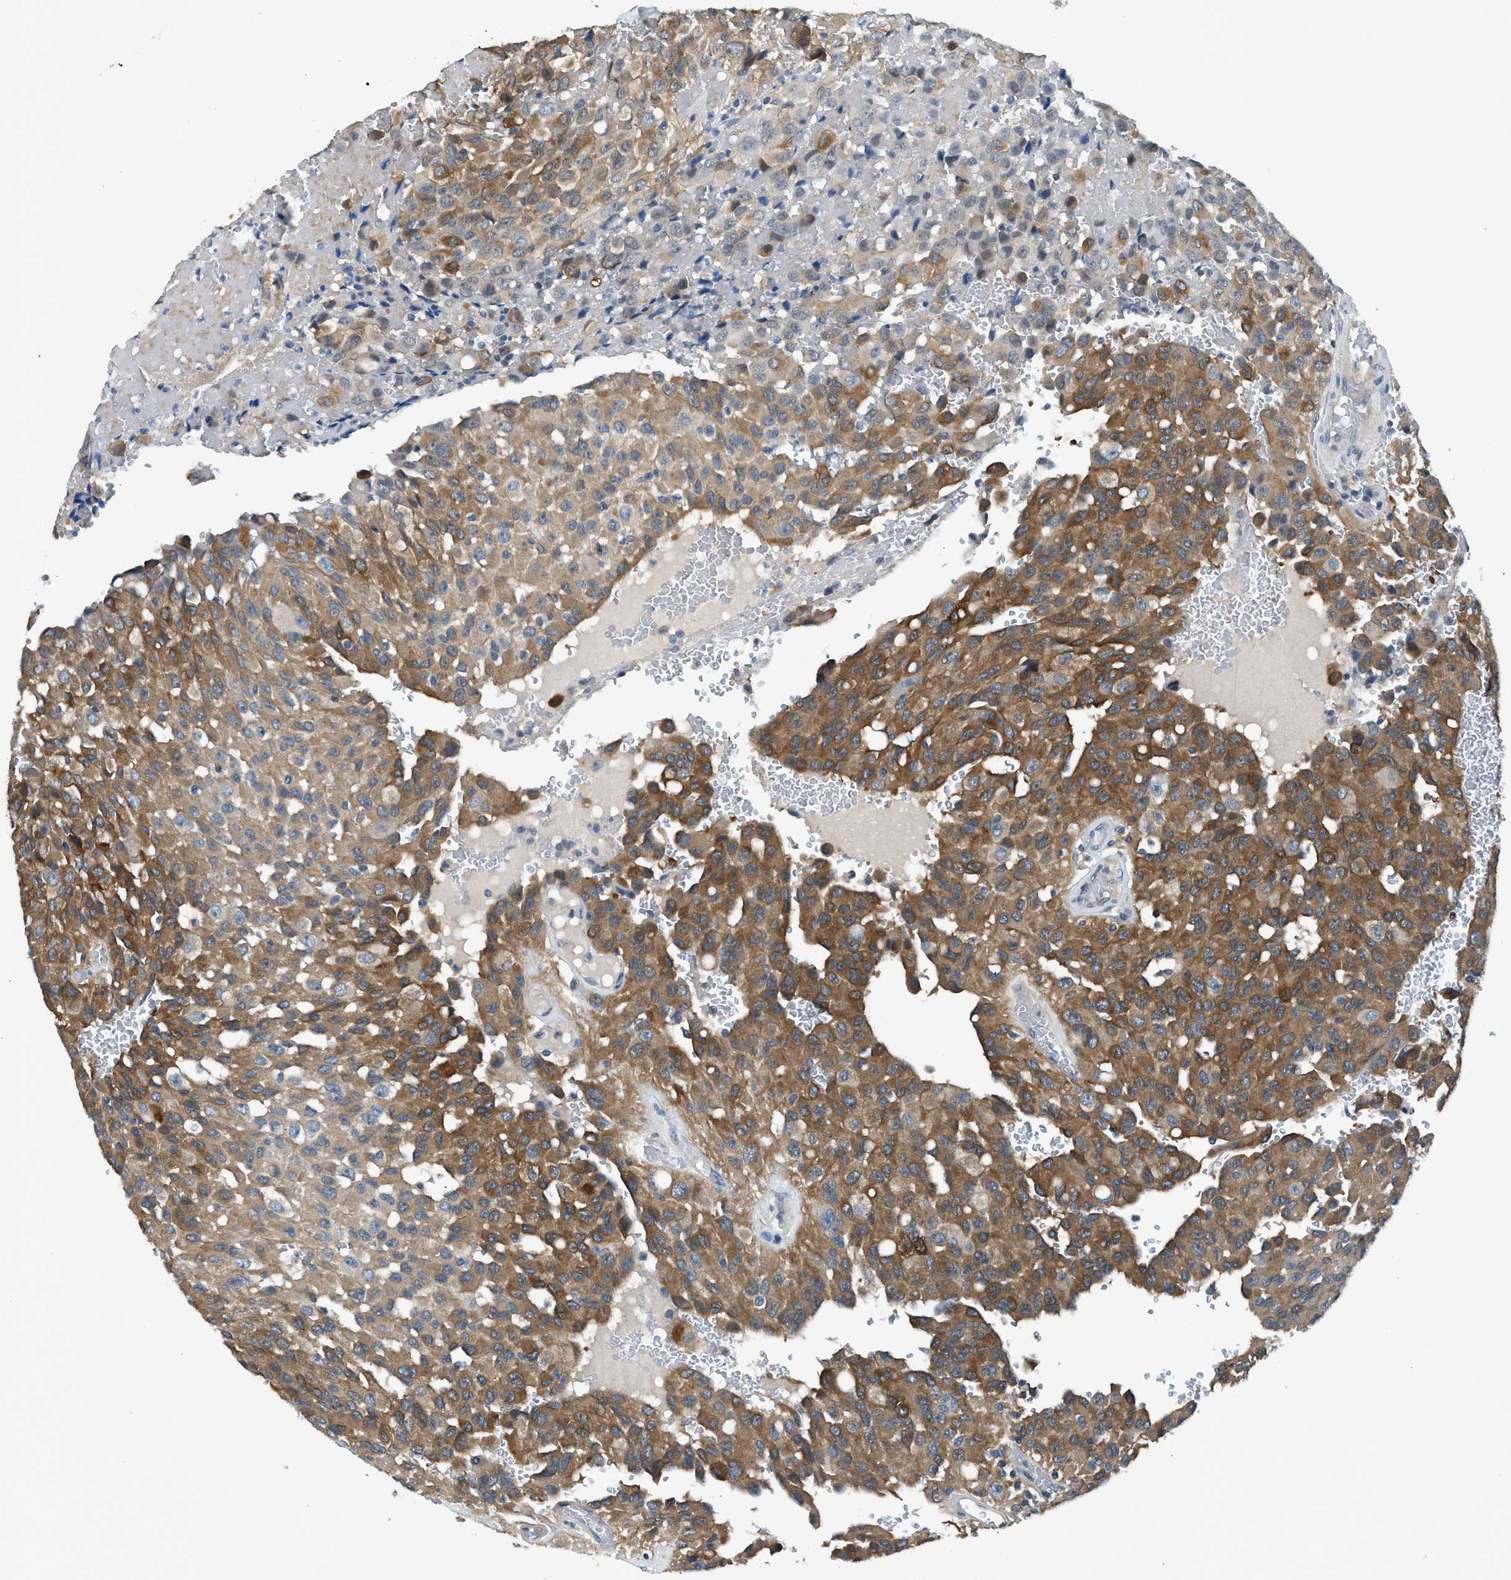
{"staining": {"intensity": "moderate", "quantity": ">75%", "location": "cytoplasmic/membranous"}, "tissue": "glioma", "cell_type": "Tumor cells", "image_type": "cancer", "snomed": [{"axis": "morphology", "description": "Glioma, malignant, High grade"}, {"axis": "topography", "description": "Brain"}], "caption": "High-magnification brightfield microscopy of high-grade glioma (malignant) stained with DAB (3,3'-diaminobenzidine) (brown) and counterstained with hematoxylin (blue). tumor cells exhibit moderate cytoplasmic/membranous staining is appreciated in about>75% of cells.", "gene": "LMLN", "patient": {"sex": "male", "age": 32}}